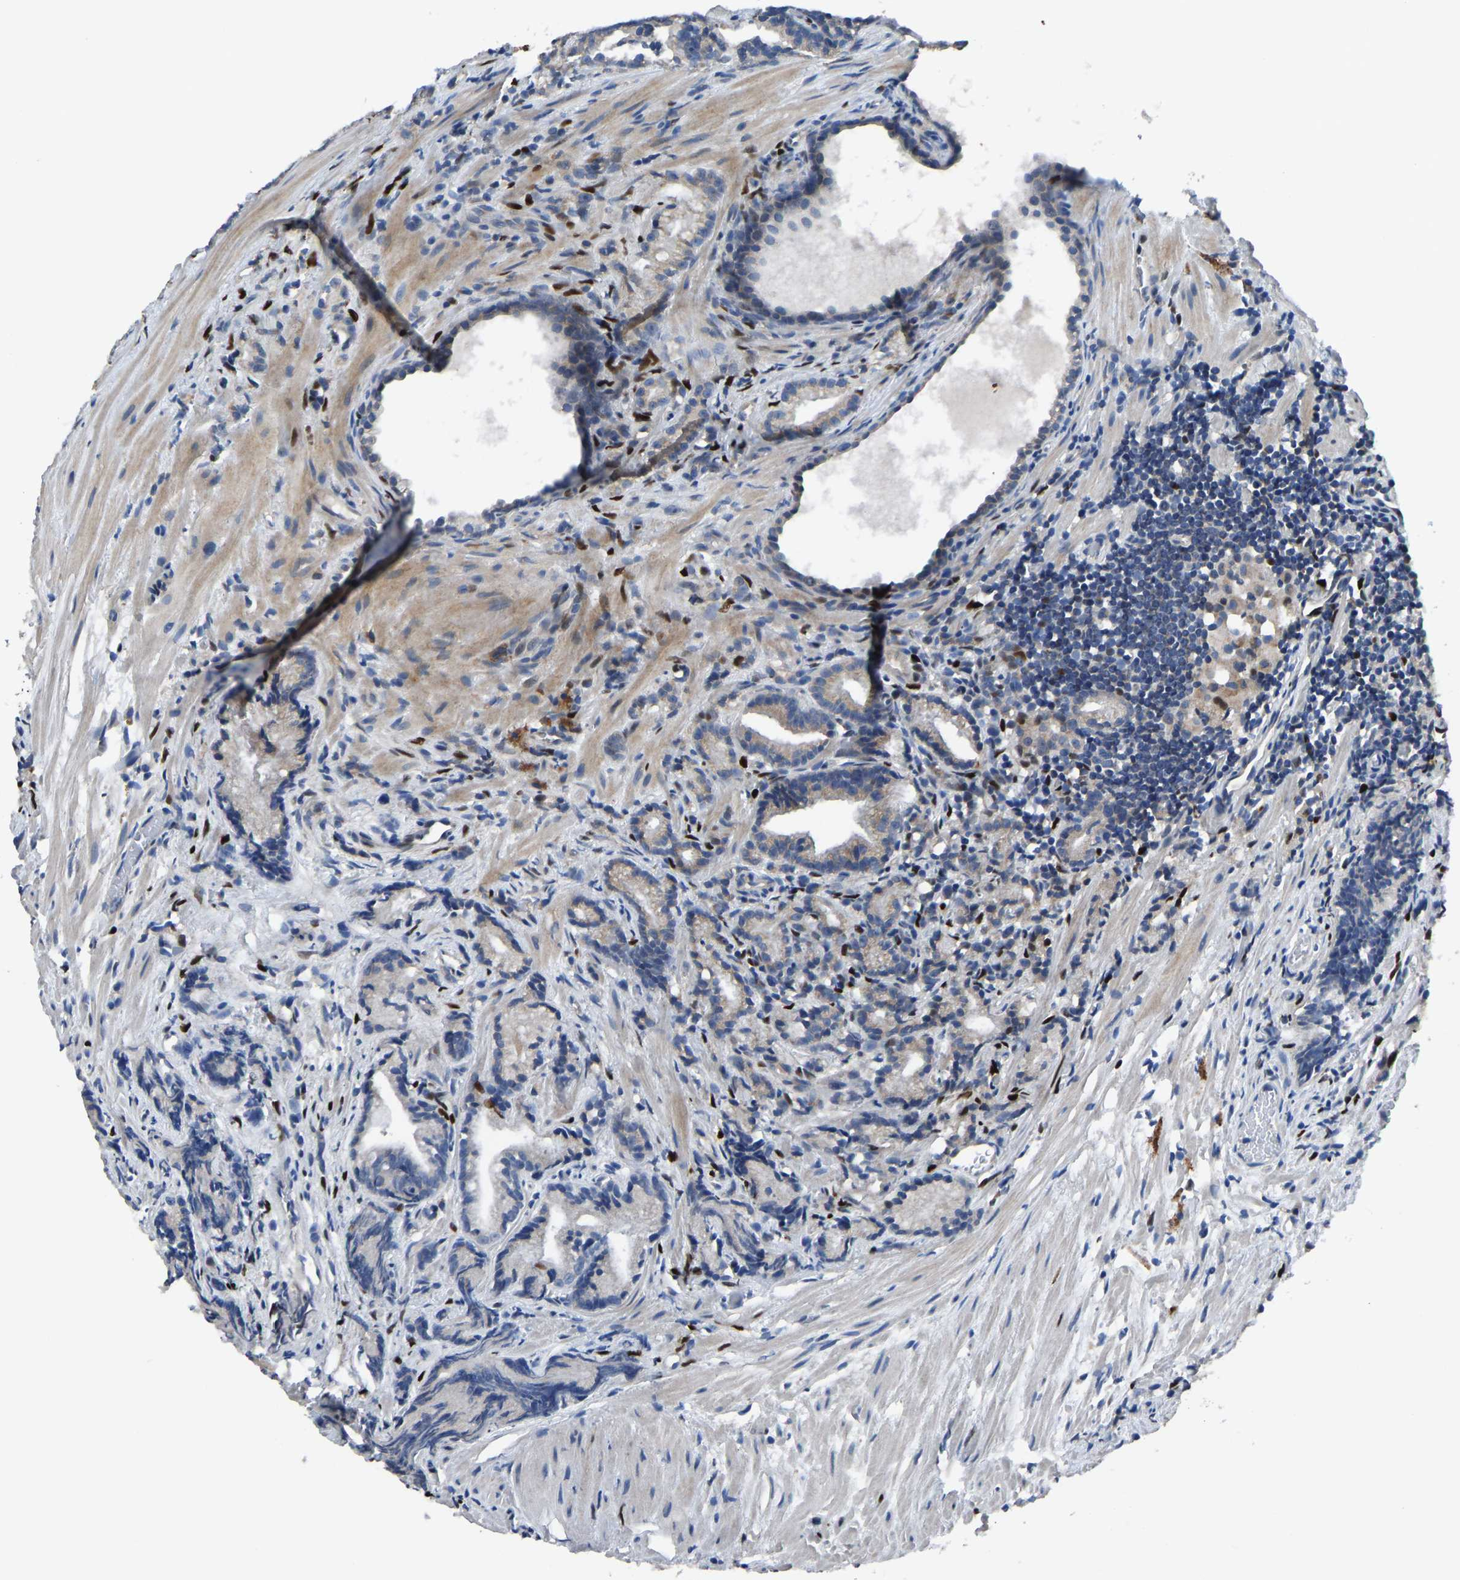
{"staining": {"intensity": "negative", "quantity": "none", "location": "none"}, "tissue": "prostate cancer", "cell_type": "Tumor cells", "image_type": "cancer", "snomed": [{"axis": "morphology", "description": "Adenocarcinoma, Low grade"}, {"axis": "topography", "description": "Prostate"}], "caption": "High magnification brightfield microscopy of adenocarcinoma (low-grade) (prostate) stained with DAB (3,3'-diaminobenzidine) (brown) and counterstained with hematoxylin (blue): tumor cells show no significant positivity.", "gene": "EGR1", "patient": {"sex": "male", "age": 89}}